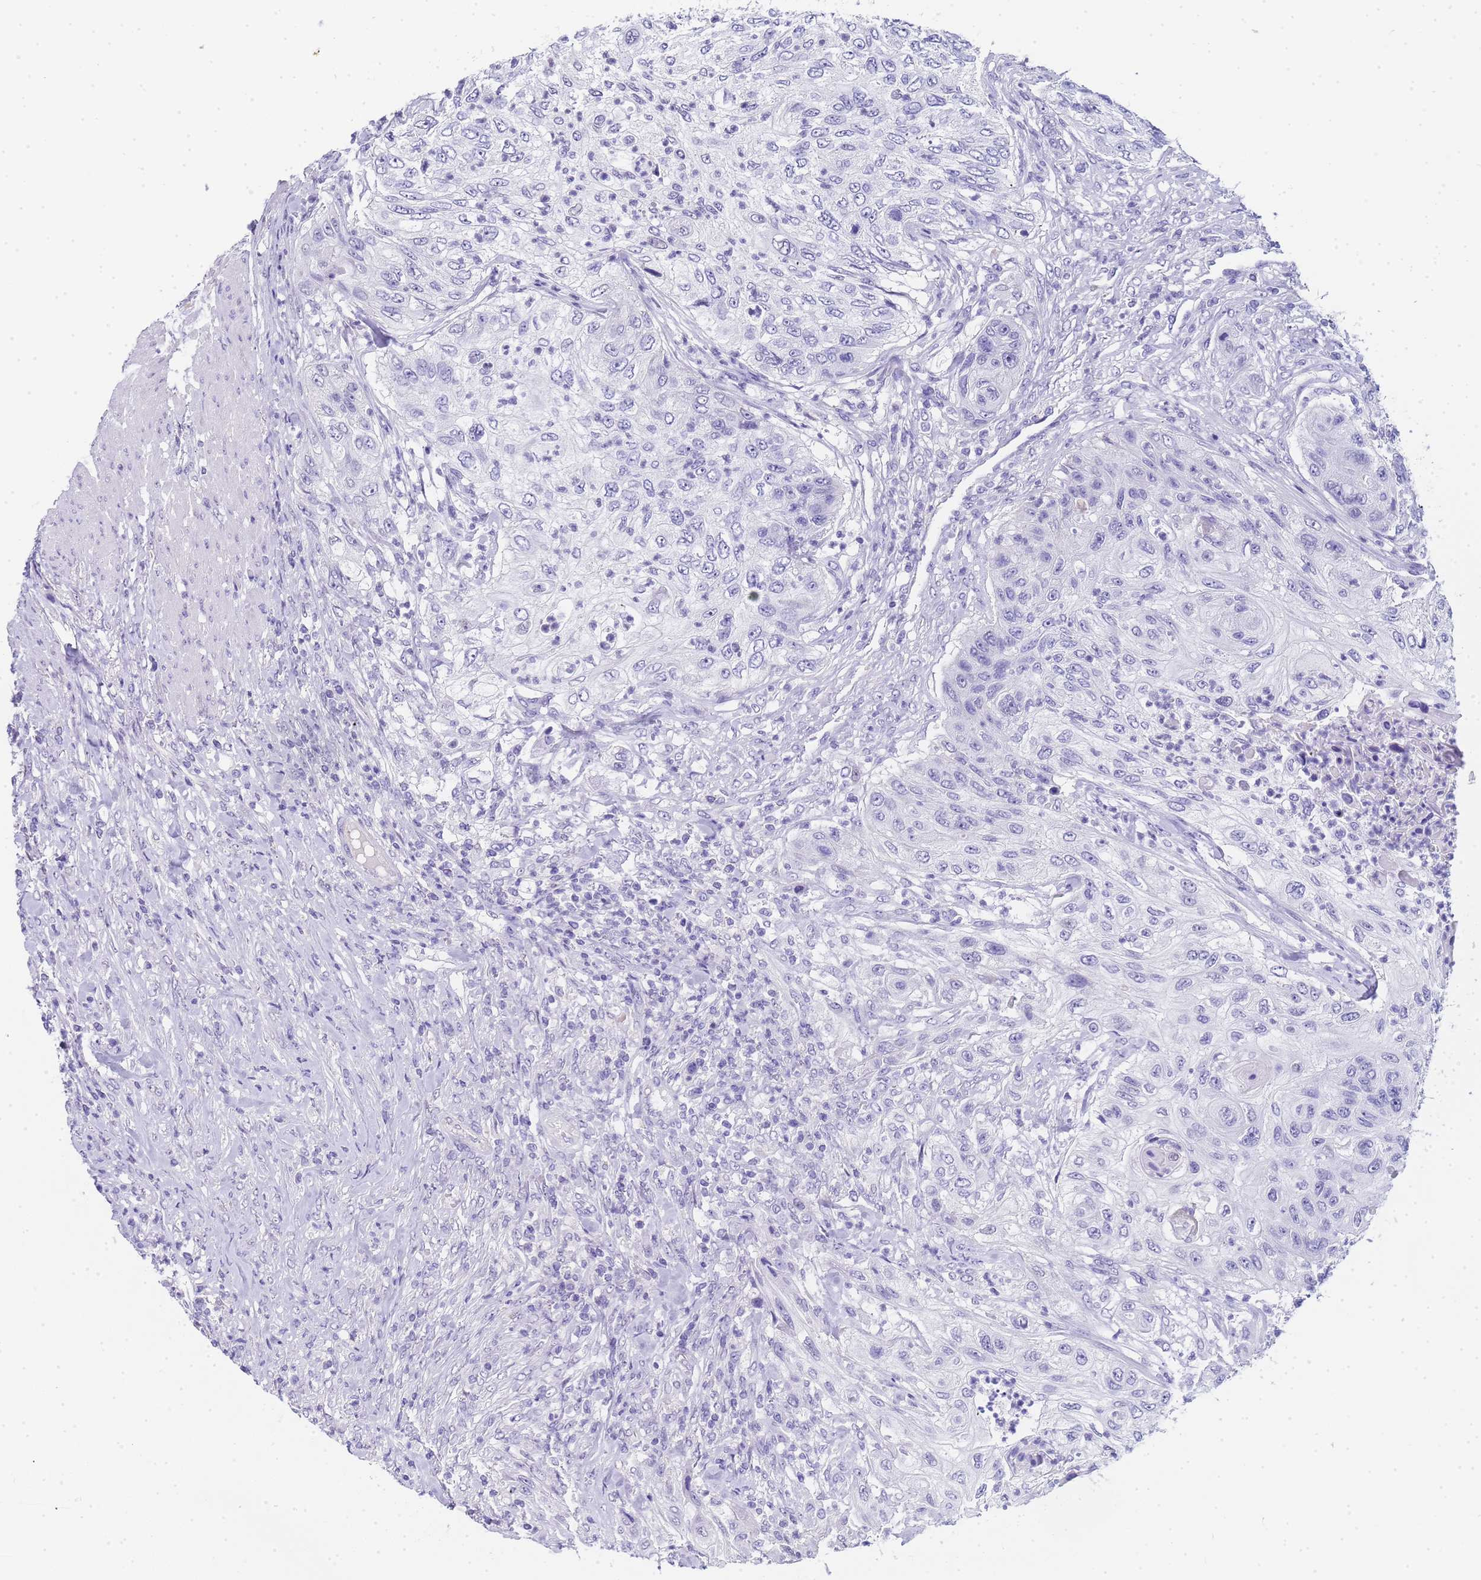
{"staining": {"intensity": "negative", "quantity": "none", "location": "none"}, "tissue": "urothelial cancer", "cell_type": "Tumor cells", "image_type": "cancer", "snomed": [{"axis": "morphology", "description": "Urothelial carcinoma, High grade"}, {"axis": "topography", "description": "Urinary bladder"}], "caption": "An IHC micrograph of urothelial cancer is shown. There is no staining in tumor cells of urothelial cancer.", "gene": "CTRC", "patient": {"sex": "female", "age": 60}}